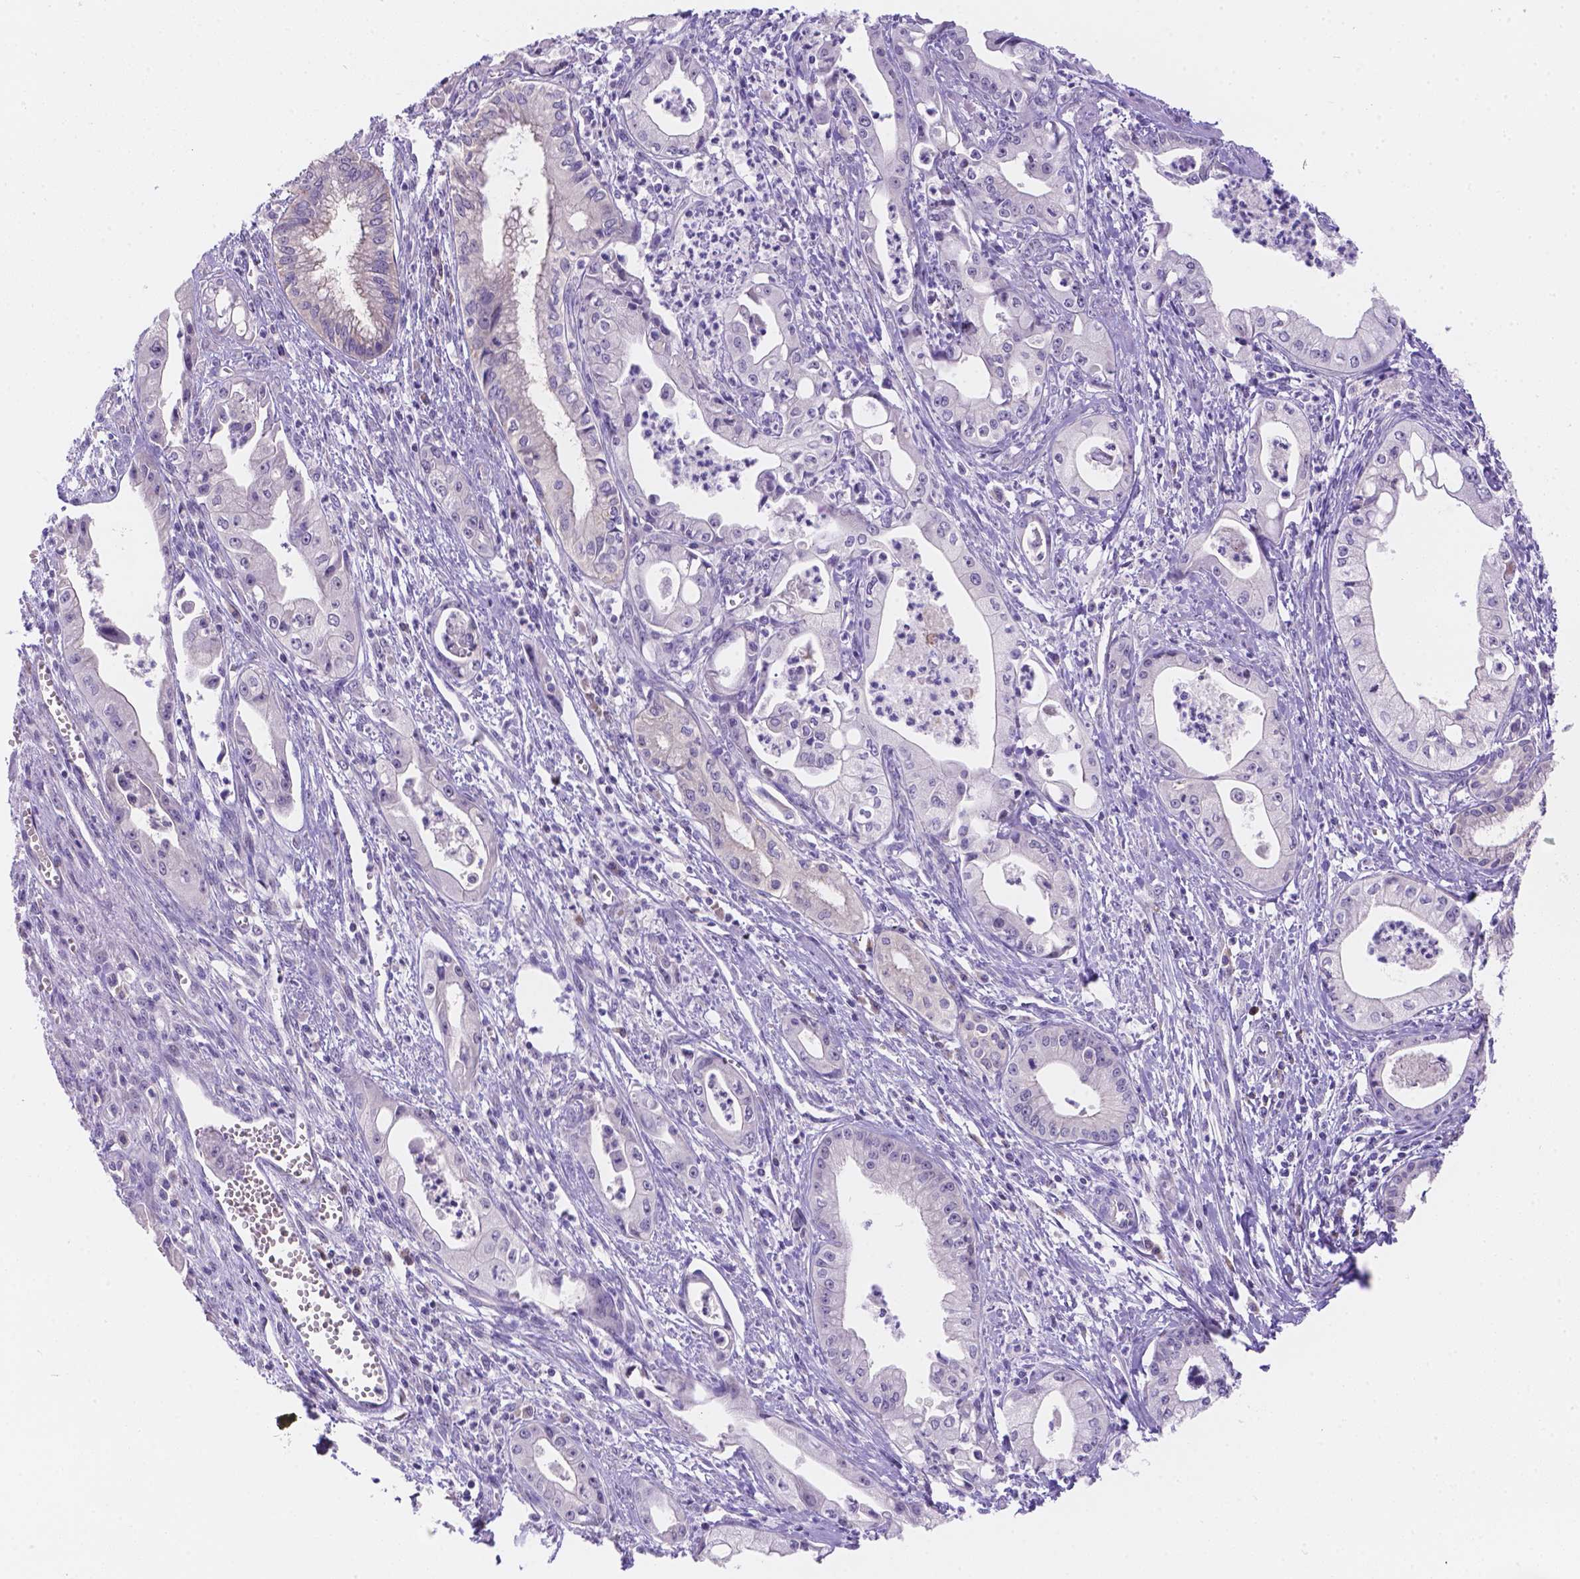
{"staining": {"intensity": "negative", "quantity": "none", "location": "none"}, "tissue": "pancreatic cancer", "cell_type": "Tumor cells", "image_type": "cancer", "snomed": [{"axis": "morphology", "description": "Adenocarcinoma, NOS"}, {"axis": "topography", "description": "Pancreas"}], "caption": "An immunohistochemistry micrograph of pancreatic cancer (adenocarcinoma) is shown. There is no staining in tumor cells of pancreatic cancer (adenocarcinoma).", "gene": "CD96", "patient": {"sex": "female", "age": 65}}